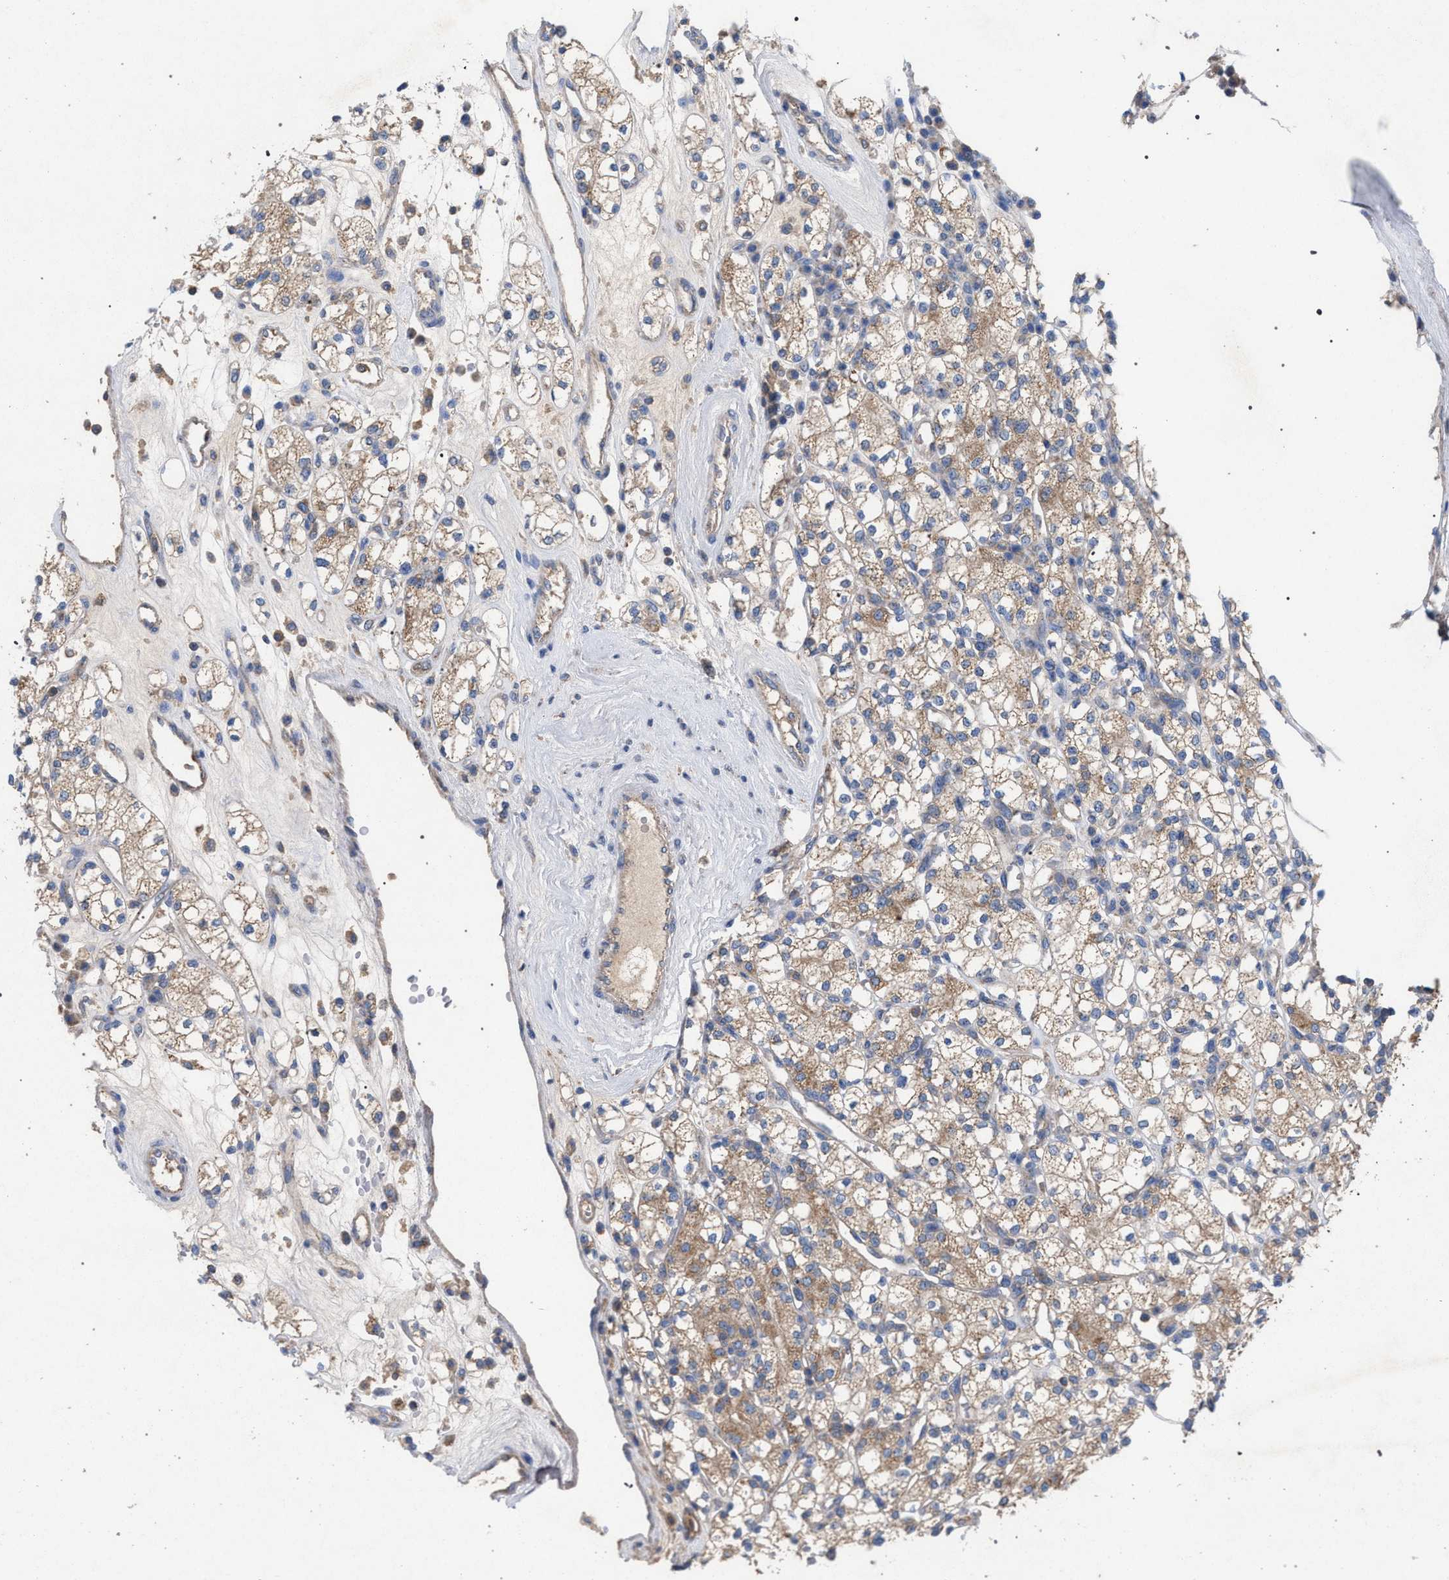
{"staining": {"intensity": "weak", "quantity": ">75%", "location": "cytoplasmic/membranous"}, "tissue": "renal cancer", "cell_type": "Tumor cells", "image_type": "cancer", "snomed": [{"axis": "morphology", "description": "Adenocarcinoma, NOS"}, {"axis": "topography", "description": "Kidney"}], "caption": "The photomicrograph demonstrates staining of renal adenocarcinoma, revealing weak cytoplasmic/membranous protein expression (brown color) within tumor cells. Ihc stains the protein in brown and the nuclei are stained blue.", "gene": "VPS13A", "patient": {"sex": "male", "age": 77}}